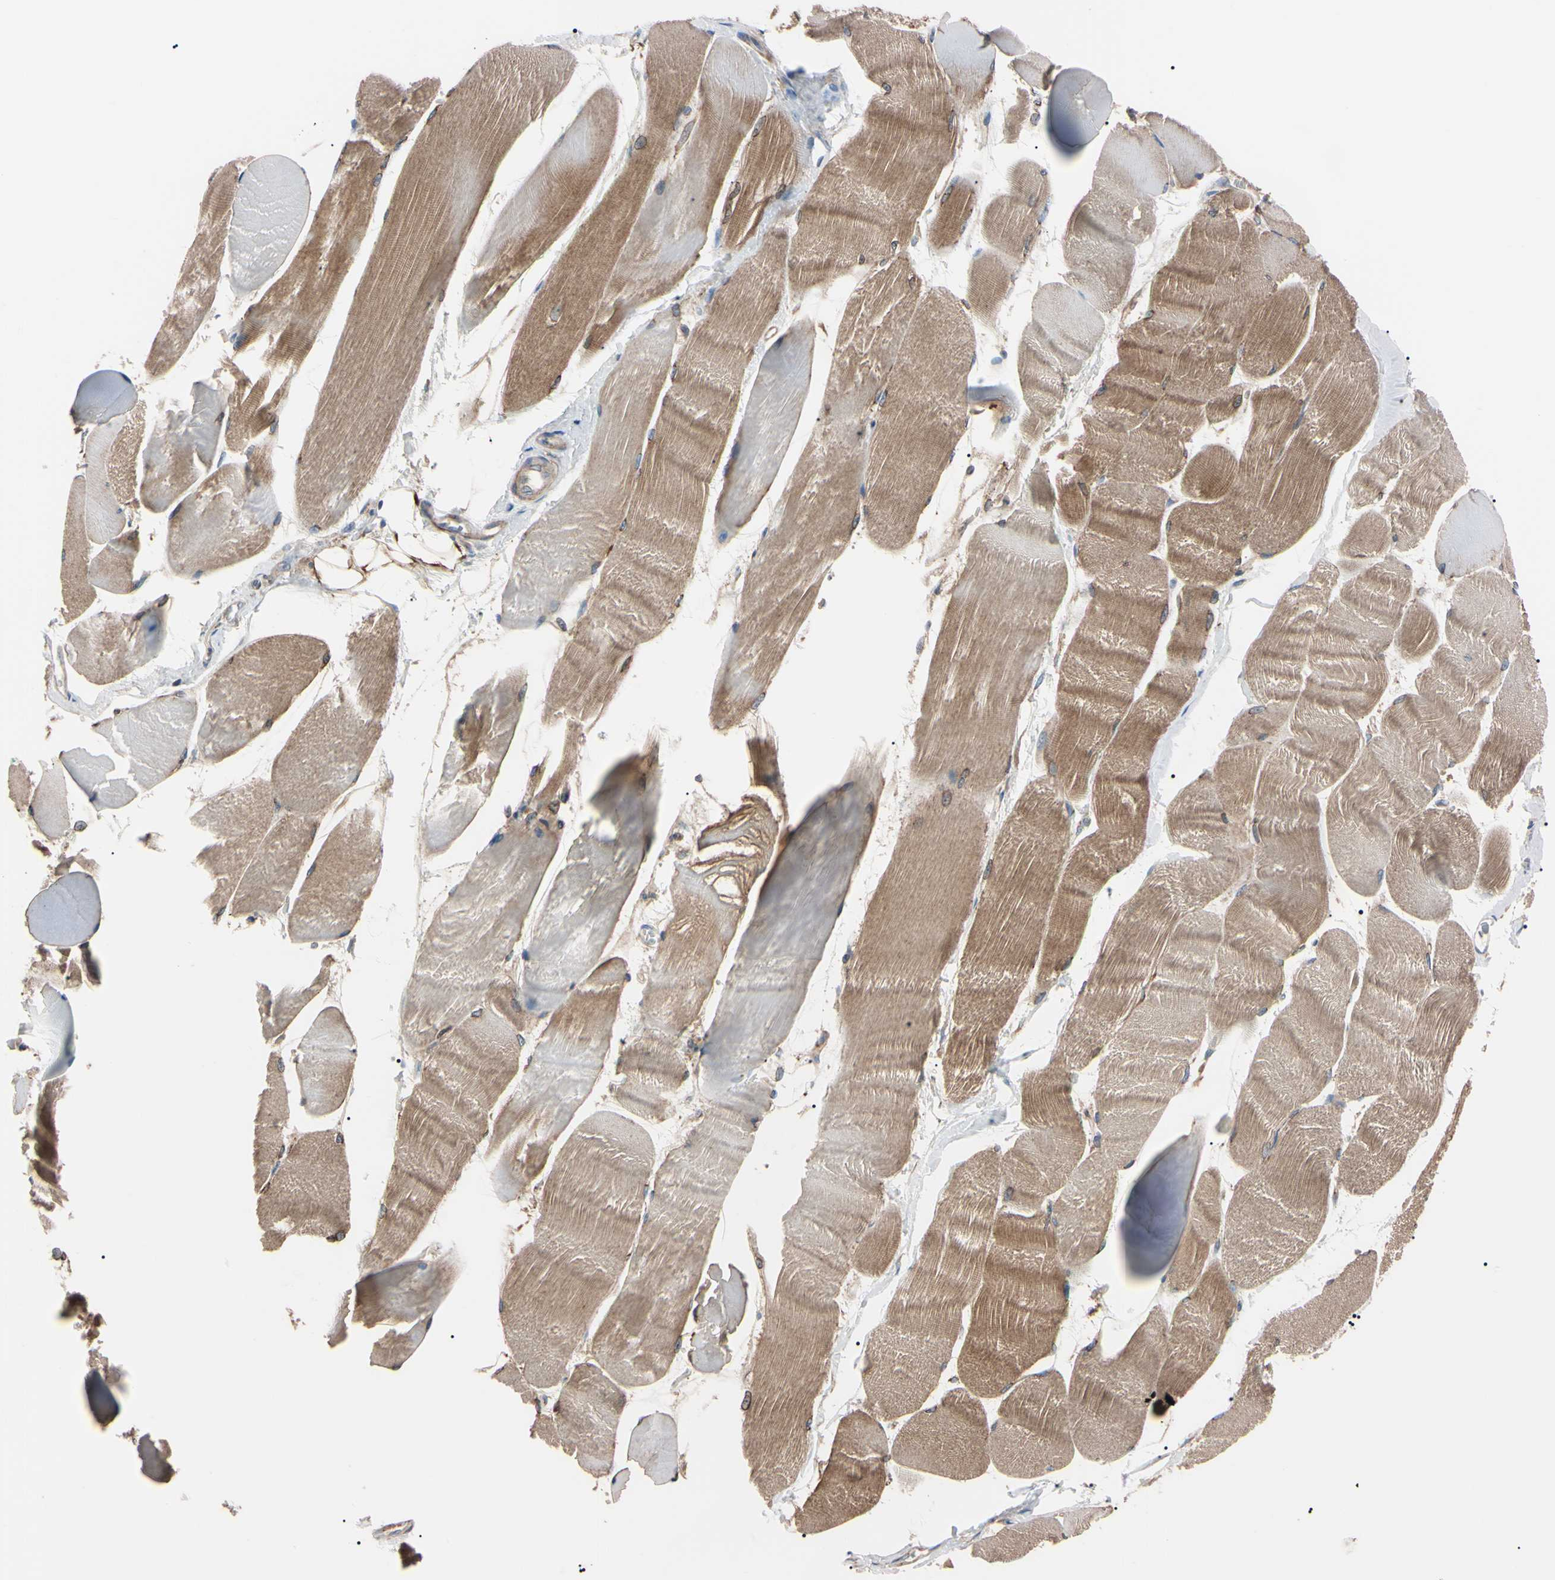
{"staining": {"intensity": "moderate", "quantity": ">75%", "location": "cytoplasmic/membranous"}, "tissue": "skeletal muscle", "cell_type": "Myocytes", "image_type": "normal", "snomed": [{"axis": "morphology", "description": "Normal tissue, NOS"}, {"axis": "morphology", "description": "Squamous cell carcinoma, NOS"}, {"axis": "topography", "description": "Skeletal muscle"}], "caption": "This photomicrograph exhibits benign skeletal muscle stained with immunohistochemistry (IHC) to label a protein in brown. The cytoplasmic/membranous of myocytes show moderate positivity for the protein. Nuclei are counter-stained blue.", "gene": "PRKACA", "patient": {"sex": "male", "age": 51}}